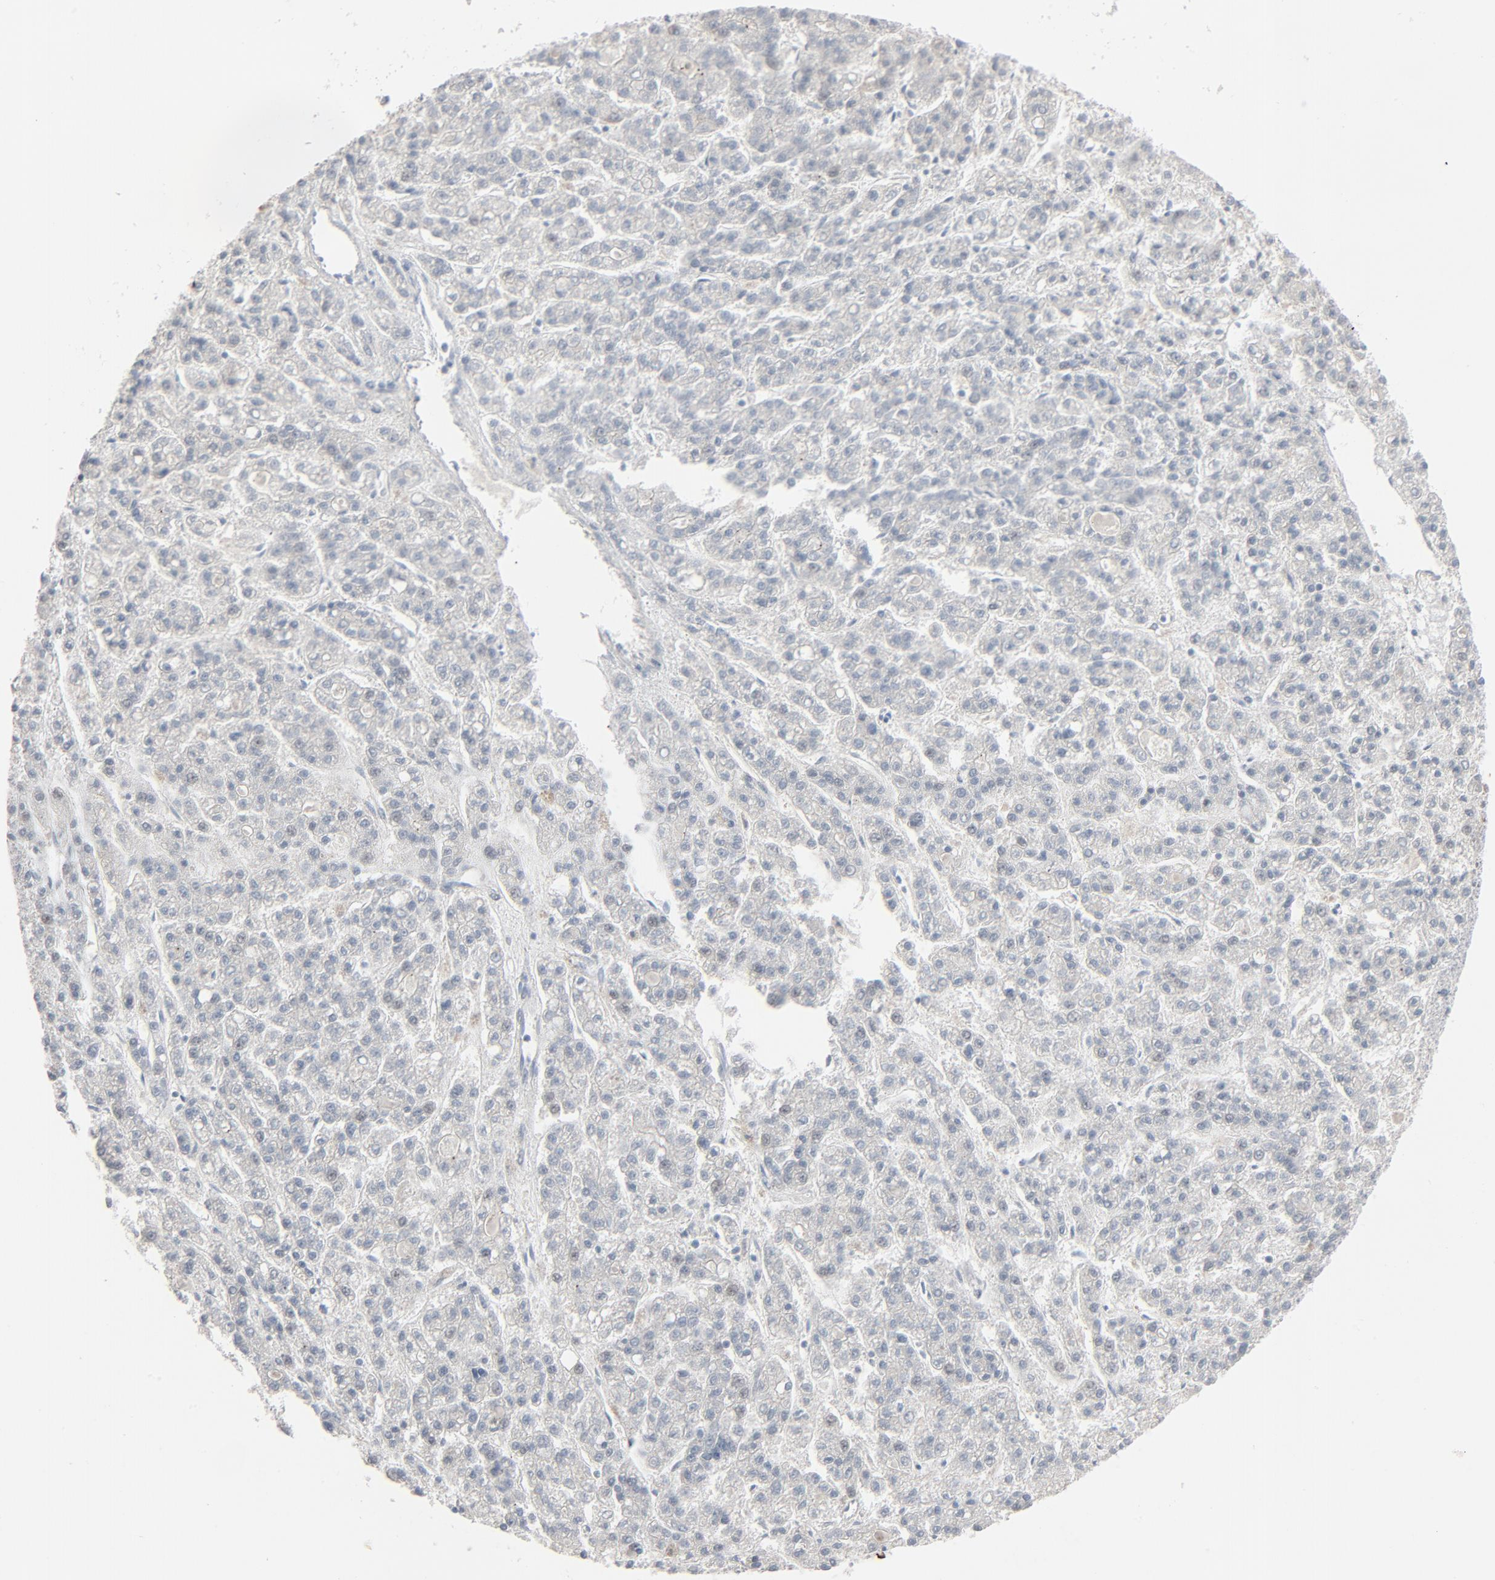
{"staining": {"intensity": "negative", "quantity": "none", "location": "none"}, "tissue": "liver cancer", "cell_type": "Tumor cells", "image_type": "cancer", "snomed": [{"axis": "morphology", "description": "Carcinoma, Hepatocellular, NOS"}, {"axis": "topography", "description": "Liver"}], "caption": "The immunohistochemistry (IHC) micrograph has no significant expression in tumor cells of hepatocellular carcinoma (liver) tissue. (DAB IHC visualized using brightfield microscopy, high magnification).", "gene": "SAGE1", "patient": {"sex": "male", "age": 70}}